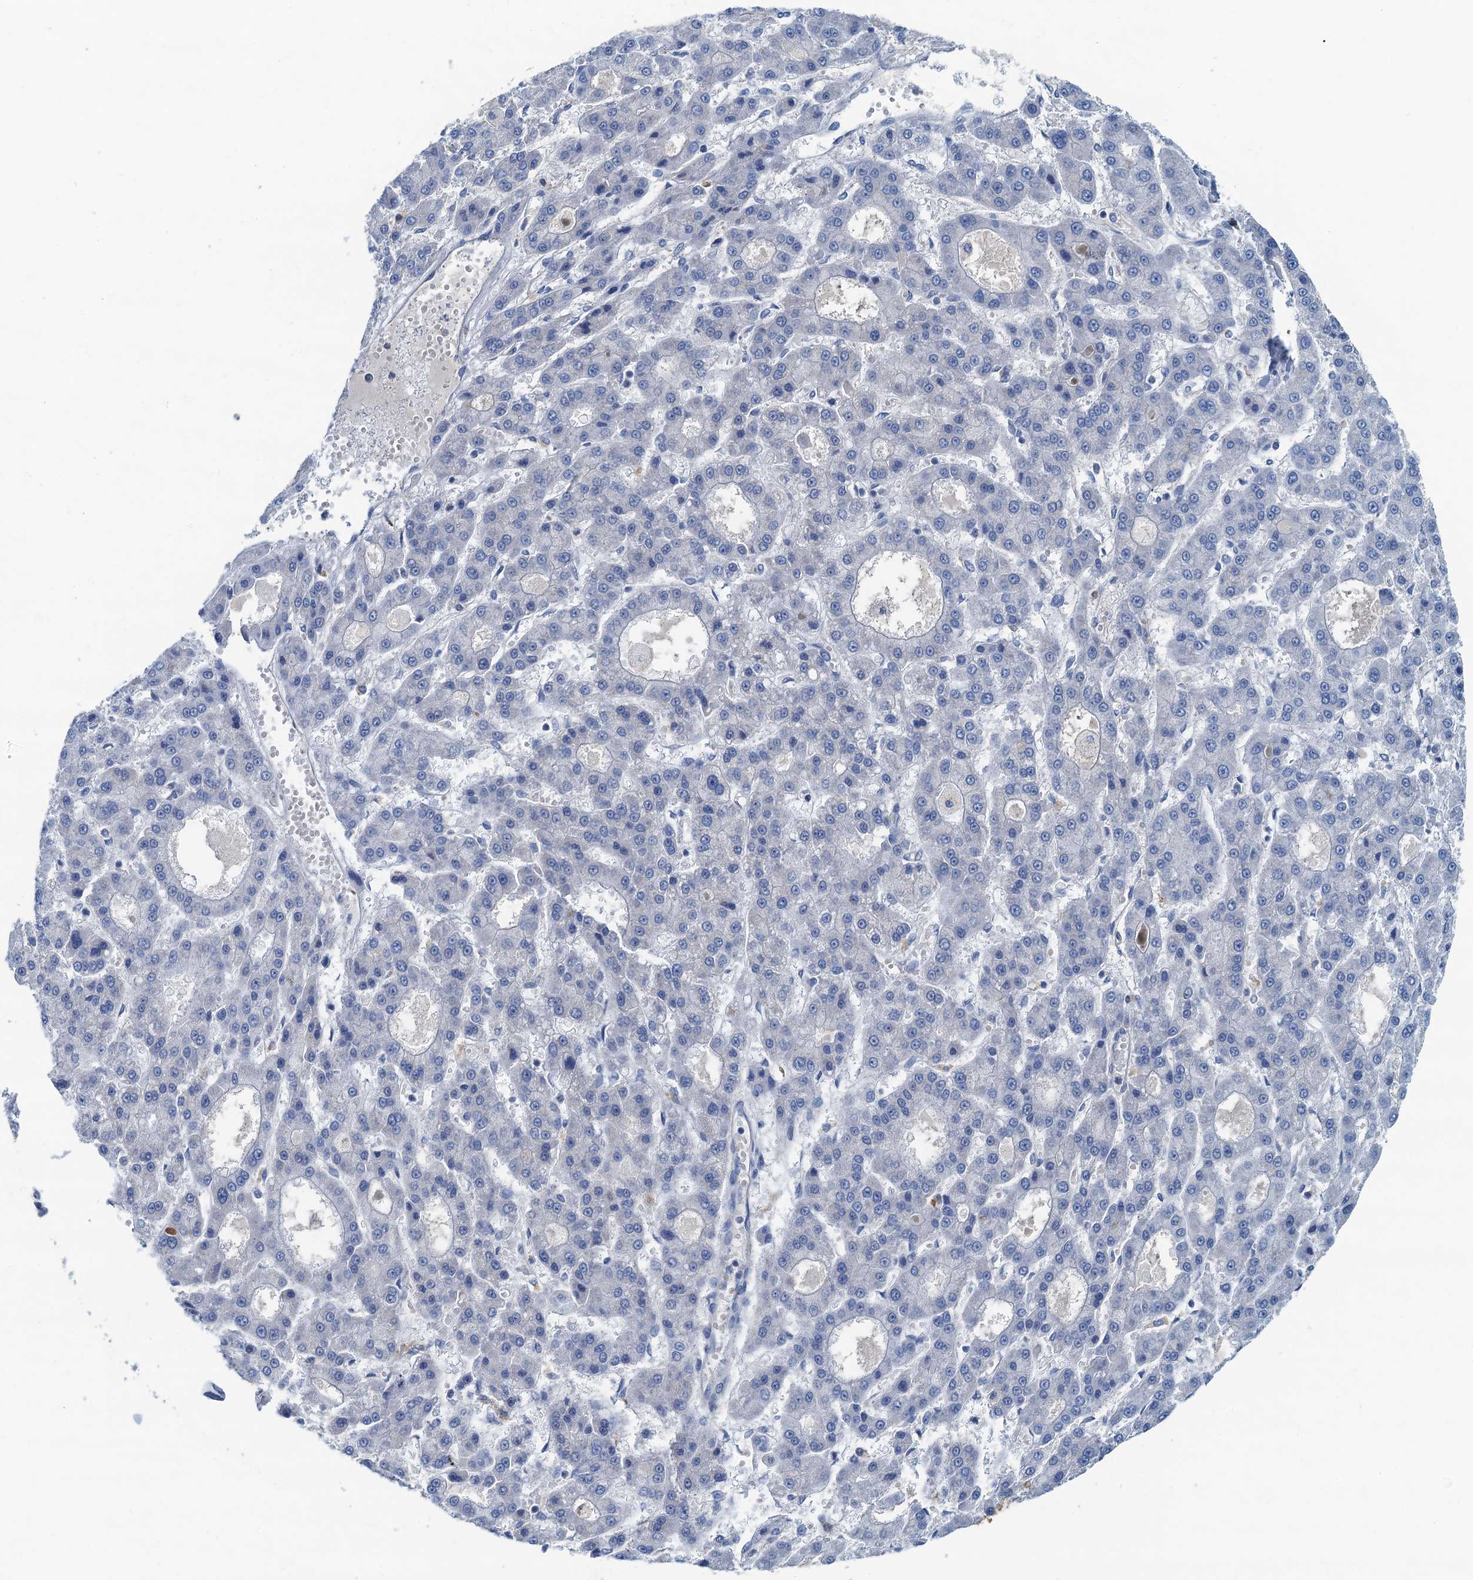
{"staining": {"intensity": "negative", "quantity": "none", "location": "none"}, "tissue": "liver cancer", "cell_type": "Tumor cells", "image_type": "cancer", "snomed": [{"axis": "morphology", "description": "Carcinoma, Hepatocellular, NOS"}, {"axis": "topography", "description": "Liver"}], "caption": "Immunohistochemistry (IHC) histopathology image of human liver cancer (hepatocellular carcinoma) stained for a protein (brown), which demonstrates no staining in tumor cells.", "gene": "THAP10", "patient": {"sex": "male", "age": 70}}